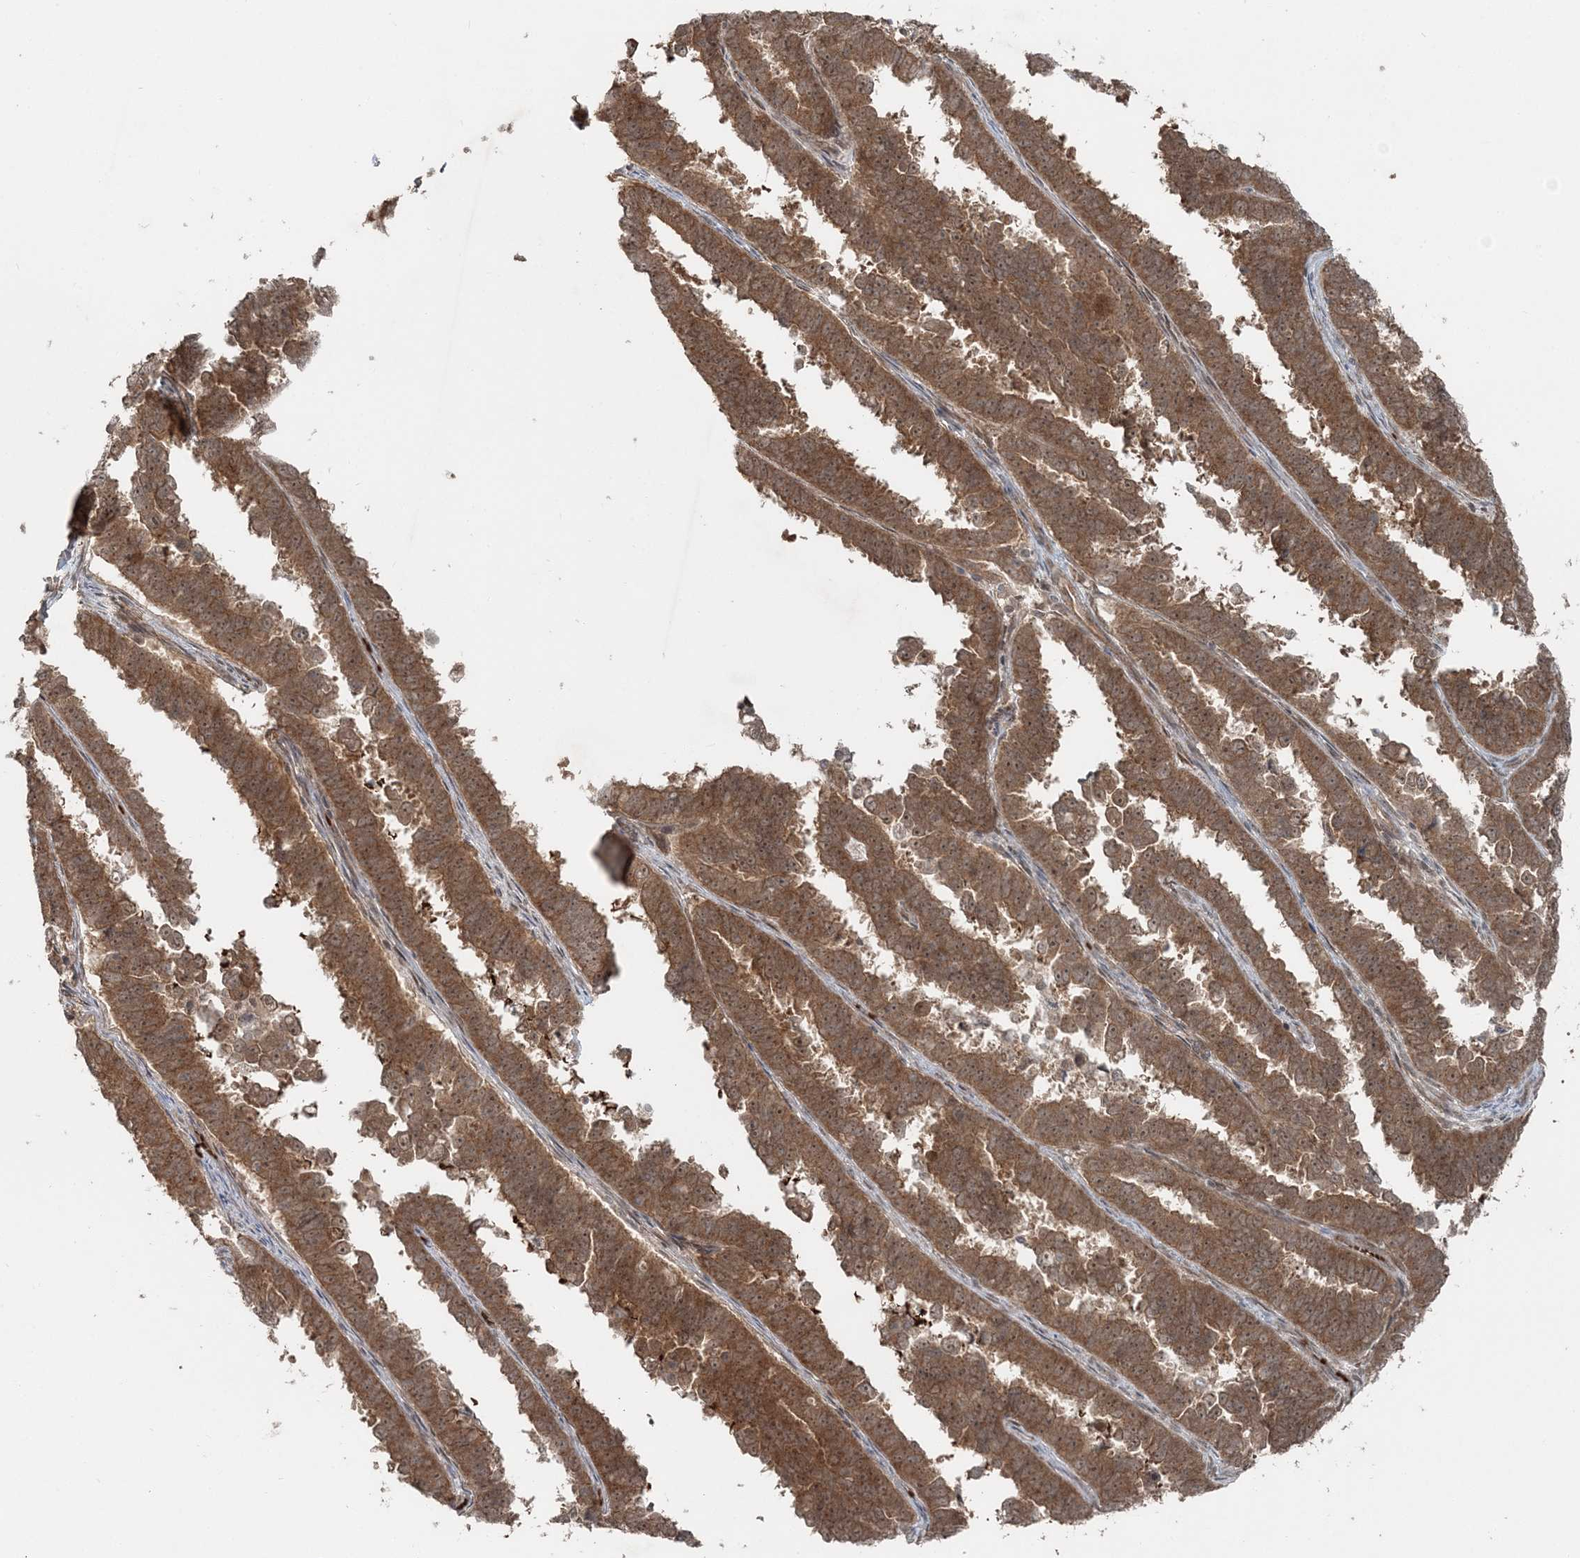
{"staining": {"intensity": "moderate", "quantity": ">75%", "location": "cytoplasmic/membranous,nuclear"}, "tissue": "endometrial cancer", "cell_type": "Tumor cells", "image_type": "cancer", "snomed": [{"axis": "morphology", "description": "Adenocarcinoma, NOS"}, {"axis": "topography", "description": "Endometrium"}], "caption": "Immunohistochemistry of adenocarcinoma (endometrial) exhibits medium levels of moderate cytoplasmic/membranous and nuclear positivity in about >75% of tumor cells.", "gene": "FBXL17", "patient": {"sex": "female", "age": 75}}